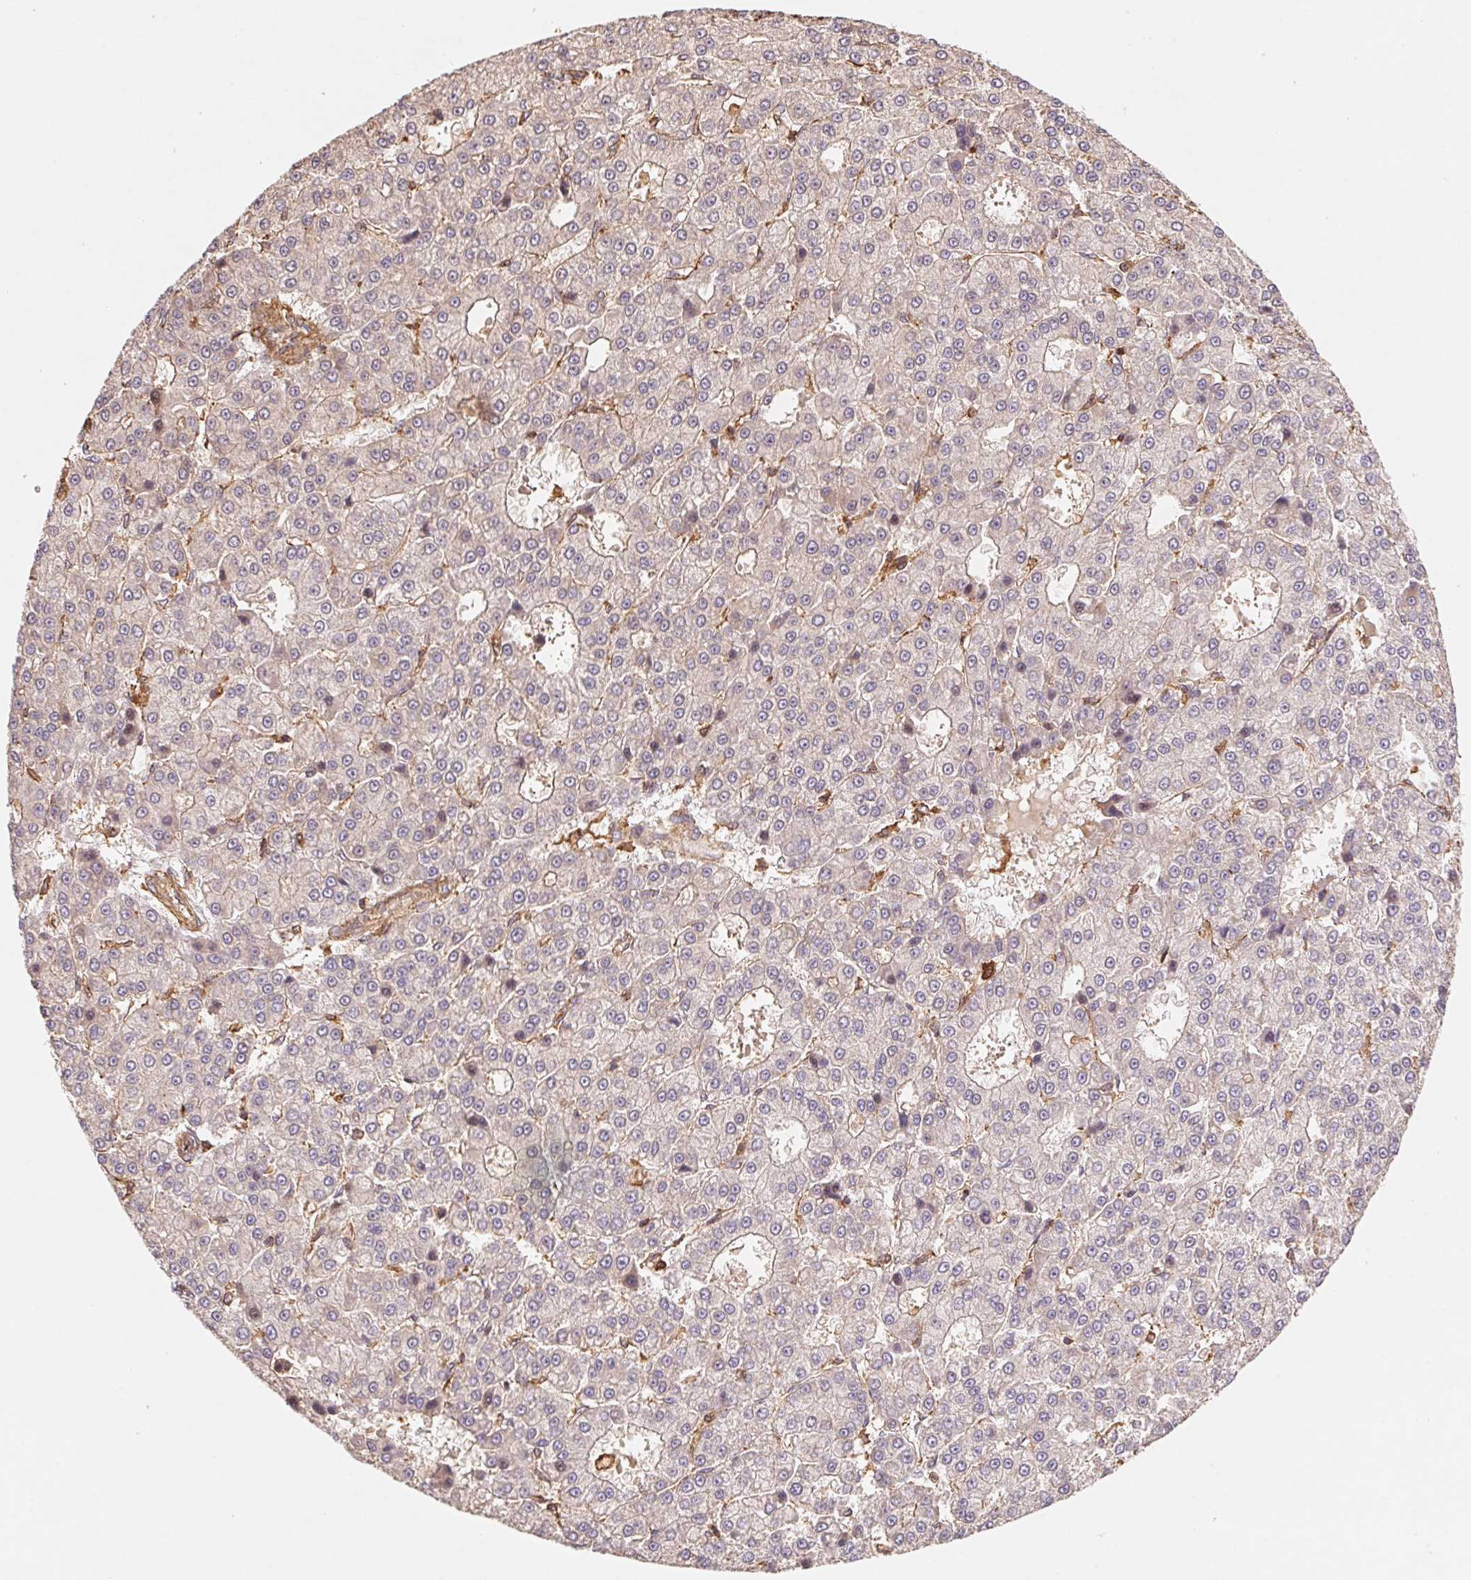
{"staining": {"intensity": "weak", "quantity": "<25%", "location": "cytoplasmic/membranous"}, "tissue": "liver cancer", "cell_type": "Tumor cells", "image_type": "cancer", "snomed": [{"axis": "morphology", "description": "Carcinoma, Hepatocellular, NOS"}, {"axis": "topography", "description": "Liver"}], "caption": "Immunohistochemistry (IHC) image of liver hepatocellular carcinoma stained for a protein (brown), which exhibits no staining in tumor cells. The staining is performed using DAB (3,3'-diaminobenzidine) brown chromogen with nuclei counter-stained in using hematoxylin.", "gene": "ATG10", "patient": {"sex": "male", "age": 70}}